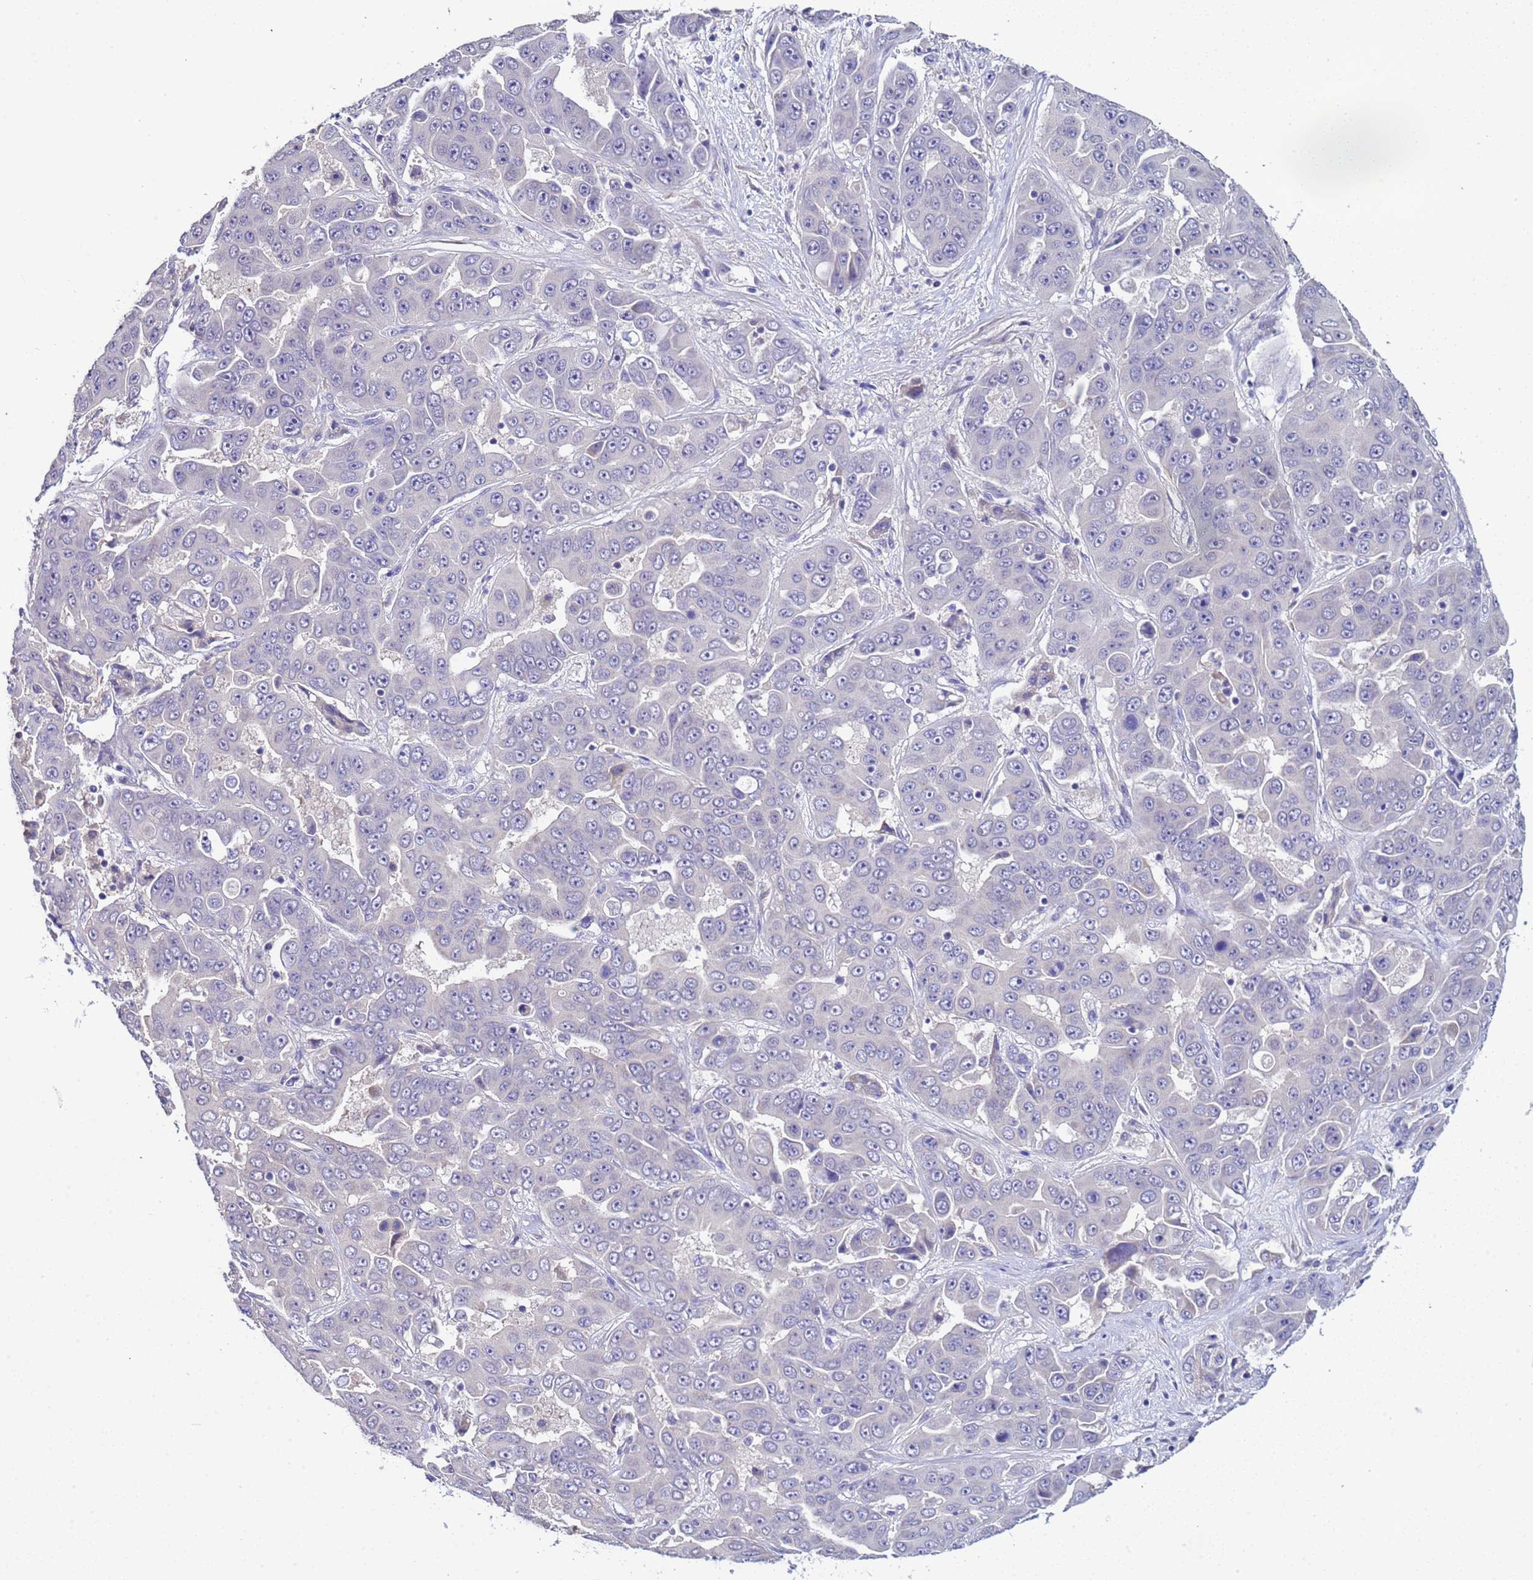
{"staining": {"intensity": "negative", "quantity": "none", "location": "none"}, "tissue": "liver cancer", "cell_type": "Tumor cells", "image_type": "cancer", "snomed": [{"axis": "morphology", "description": "Cholangiocarcinoma"}, {"axis": "topography", "description": "Liver"}], "caption": "Immunohistochemistry (IHC) micrograph of neoplastic tissue: human liver cancer (cholangiocarcinoma) stained with DAB (3,3'-diaminobenzidine) shows no significant protein staining in tumor cells.", "gene": "ELMOD2", "patient": {"sex": "female", "age": 52}}